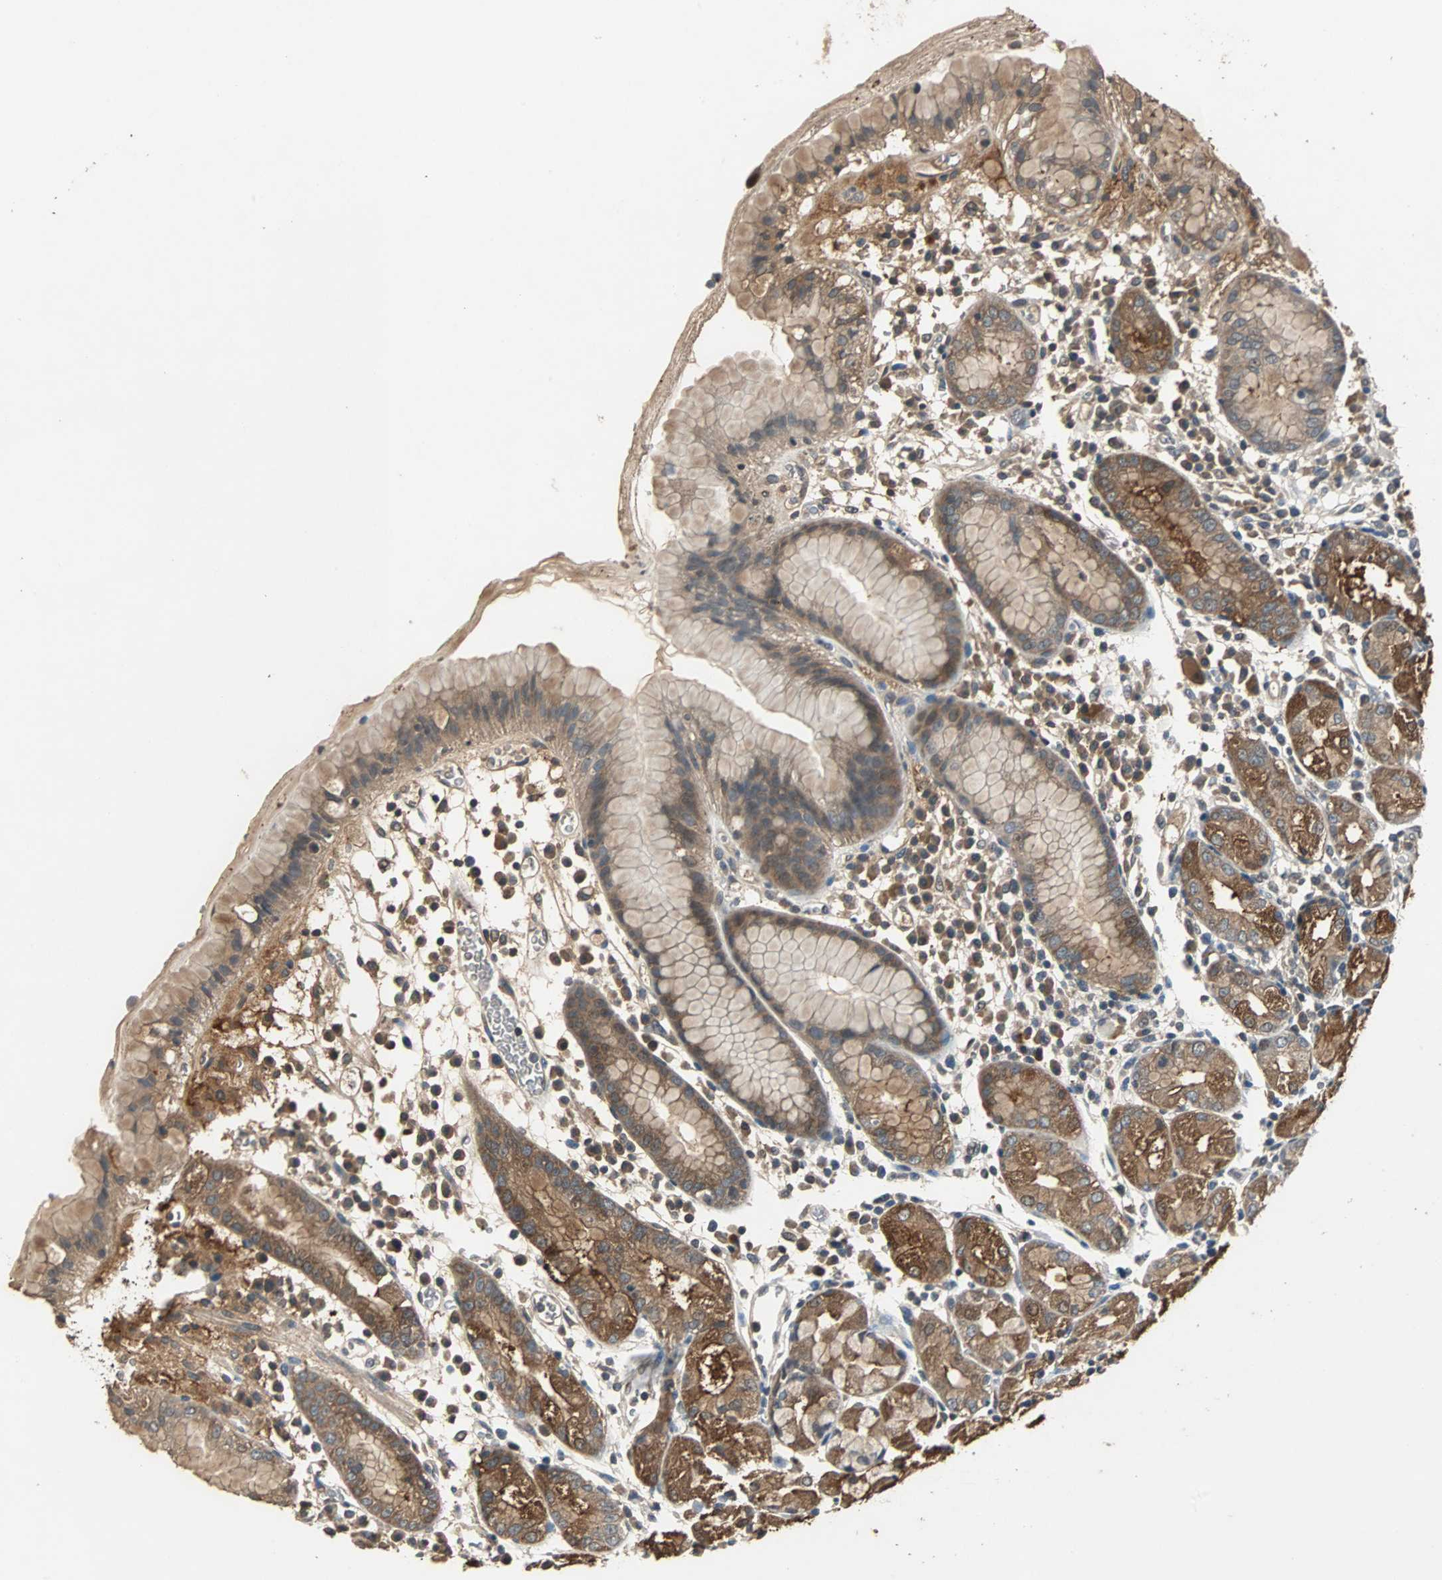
{"staining": {"intensity": "strong", "quantity": ">75%", "location": "cytoplasmic/membranous"}, "tissue": "stomach", "cell_type": "Glandular cells", "image_type": "normal", "snomed": [{"axis": "morphology", "description": "Normal tissue, NOS"}, {"axis": "topography", "description": "Stomach"}, {"axis": "topography", "description": "Stomach, lower"}], "caption": "Protein staining of benign stomach displays strong cytoplasmic/membranous positivity in approximately >75% of glandular cells. (Stains: DAB (3,3'-diaminobenzidine) in brown, nuclei in blue, Microscopy: brightfield microscopy at high magnification).", "gene": "ABHD2", "patient": {"sex": "female", "age": 75}}